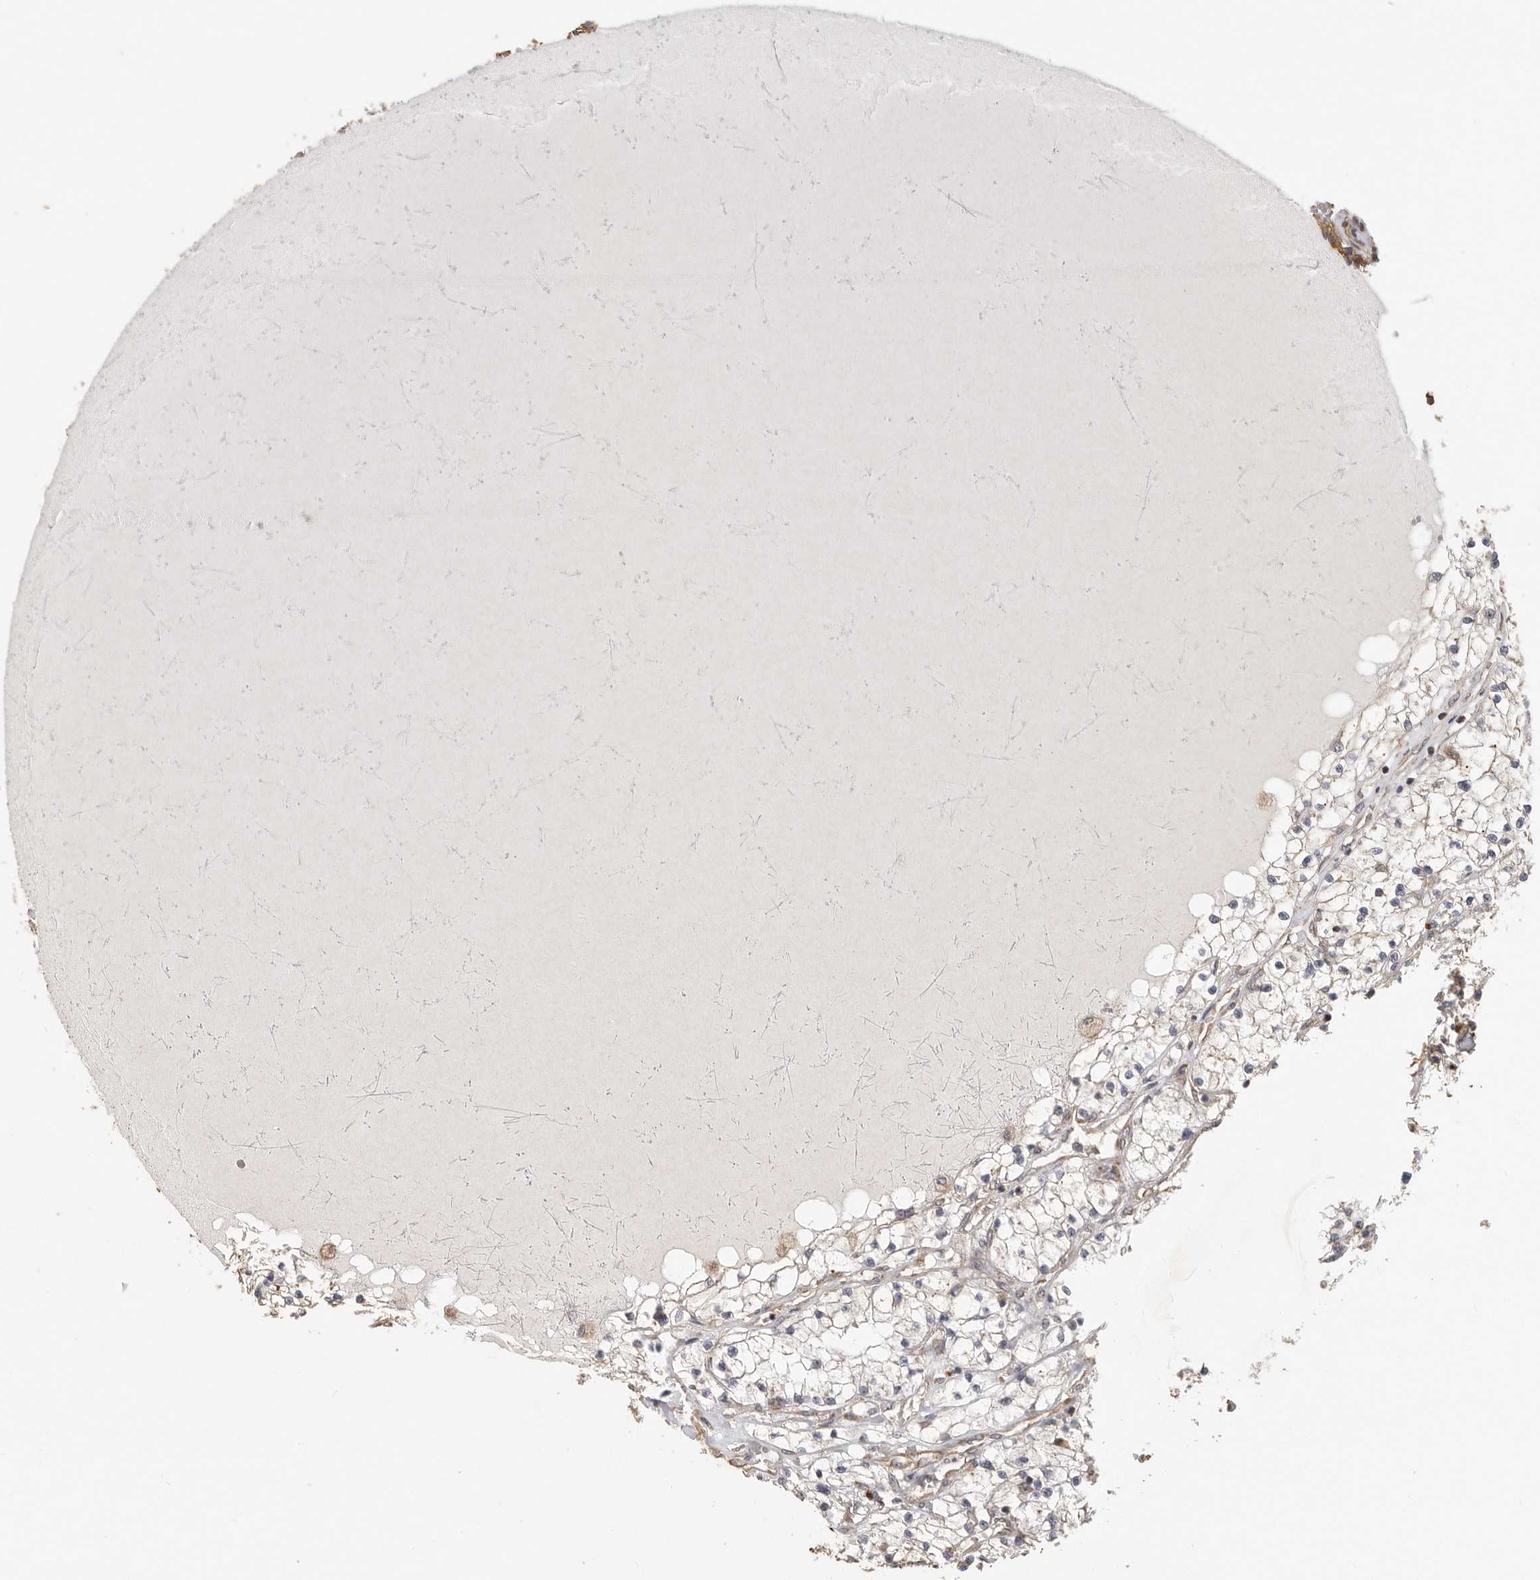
{"staining": {"intensity": "negative", "quantity": "none", "location": "none"}, "tissue": "renal cancer", "cell_type": "Tumor cells", "image_type": "cancer", "snomed": [{"axis": "morphology", "description": "Normal tissue, NOS"}, {"axis": "morphology", "description": "Adenocarcinoma, NOS"}, {"axis": "topography", "description": "Kidney"}], "caption": "High power microscopy histopathology image of an immunohistochemistry image of renal adenocarcinoma, revealing no significant positivity in tumor cells. (Stains: DAB IHC with hematoxylin counter stain, Microscopy: brightfield microscopy at high magnification).", "gene": "CCT8", "patient": {"sex": "male", "age": 68}}